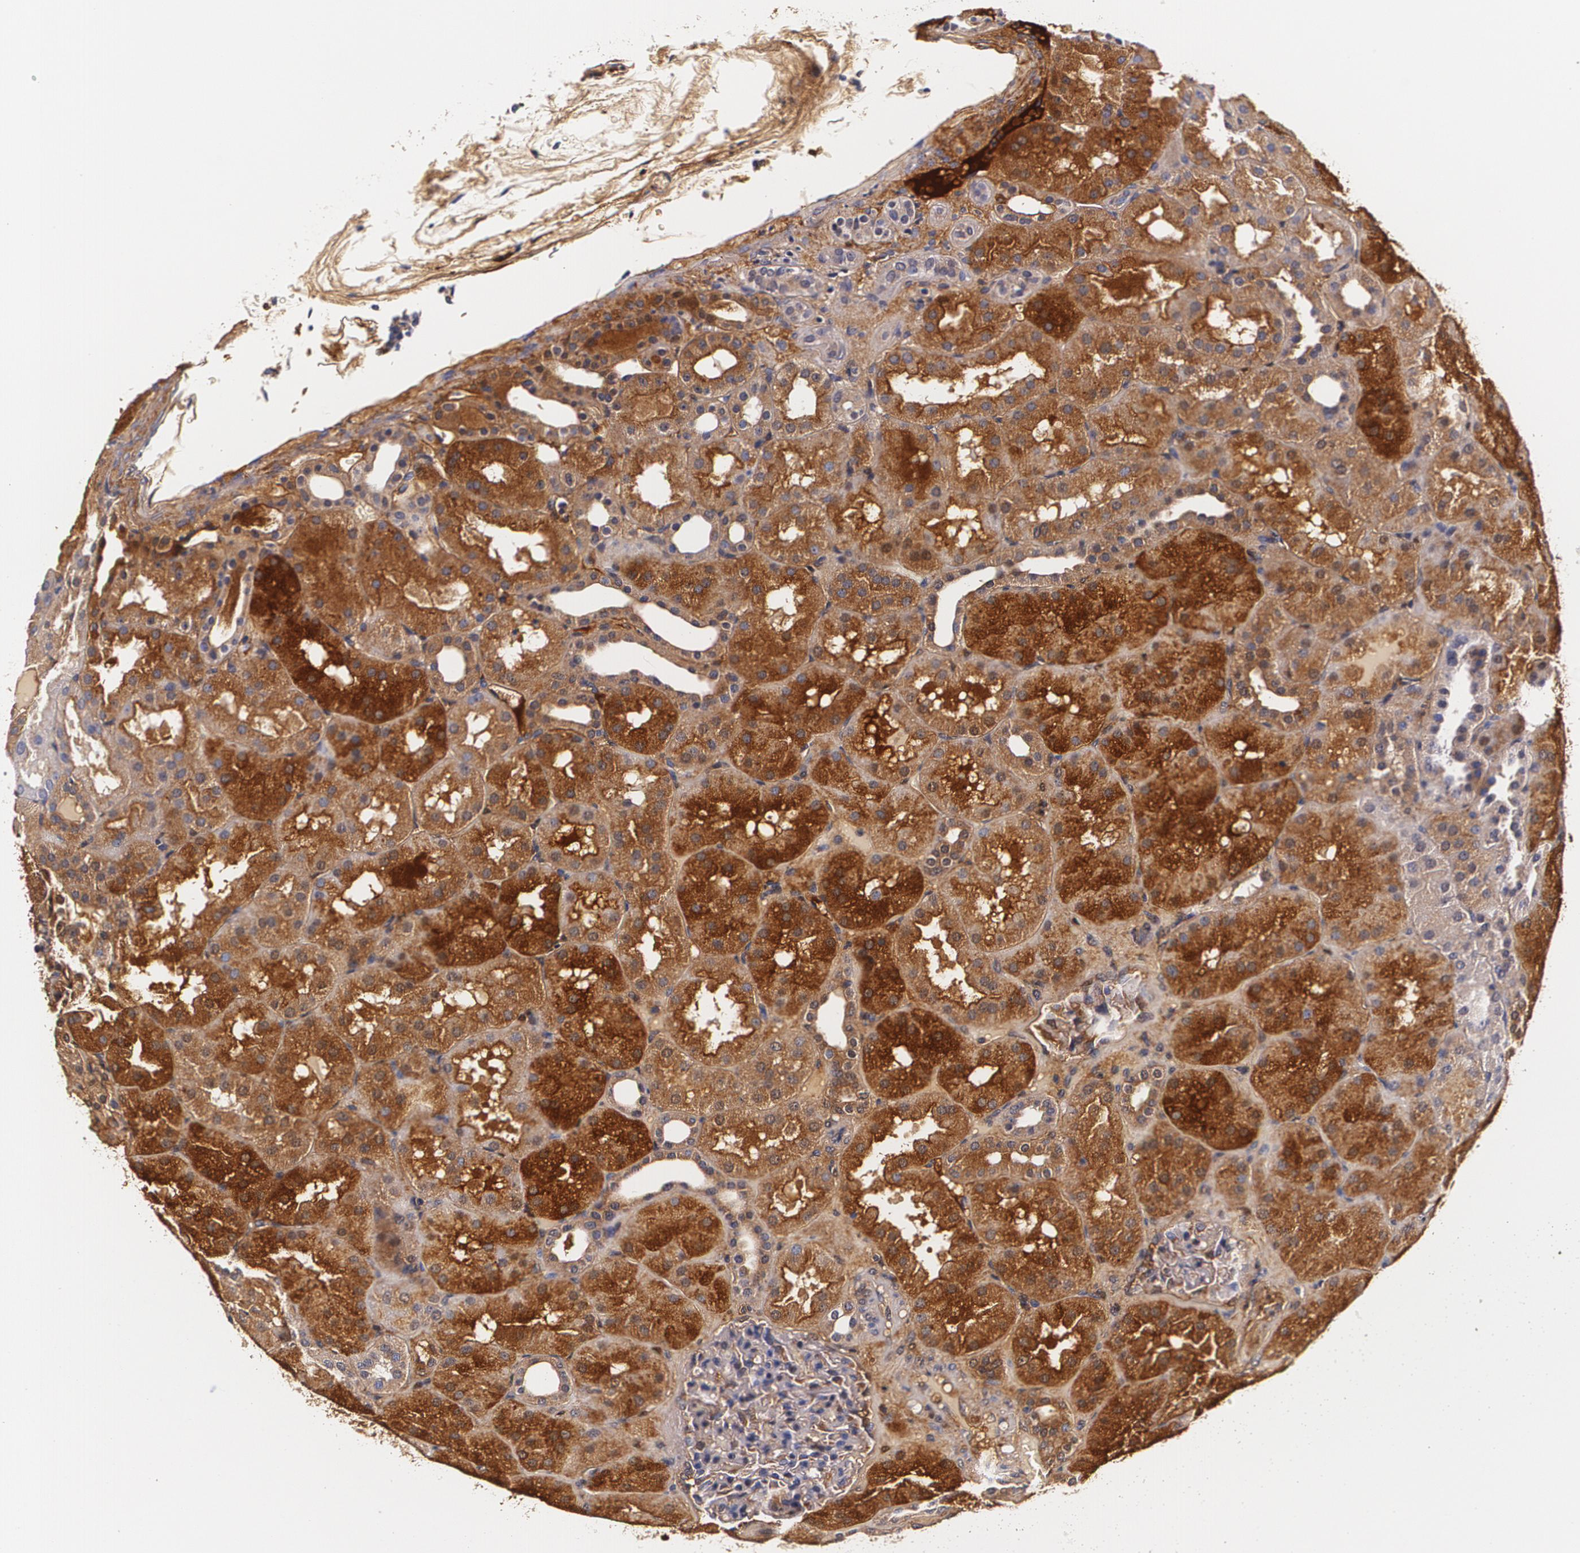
{"staining": {"intensity": "negative", "quantity": "none", "location": "none"}, "tissue": "kidney", "cell_type": "Cells in glomeruli", "image_type": "normal", "snomed": [{"axis": "morphology", "description": "Normal tissue, NOS"}, {"axis": "topography", "description": "Kidney"}], "caption": "Kidney was stained to show a protein in brown. There is no significant expression in cells in glomeruli. (Brightfield microscopy of DAB IHC at high magnification).", "gene": "TTR", "patient": {"sex": "male", "age": 28}}